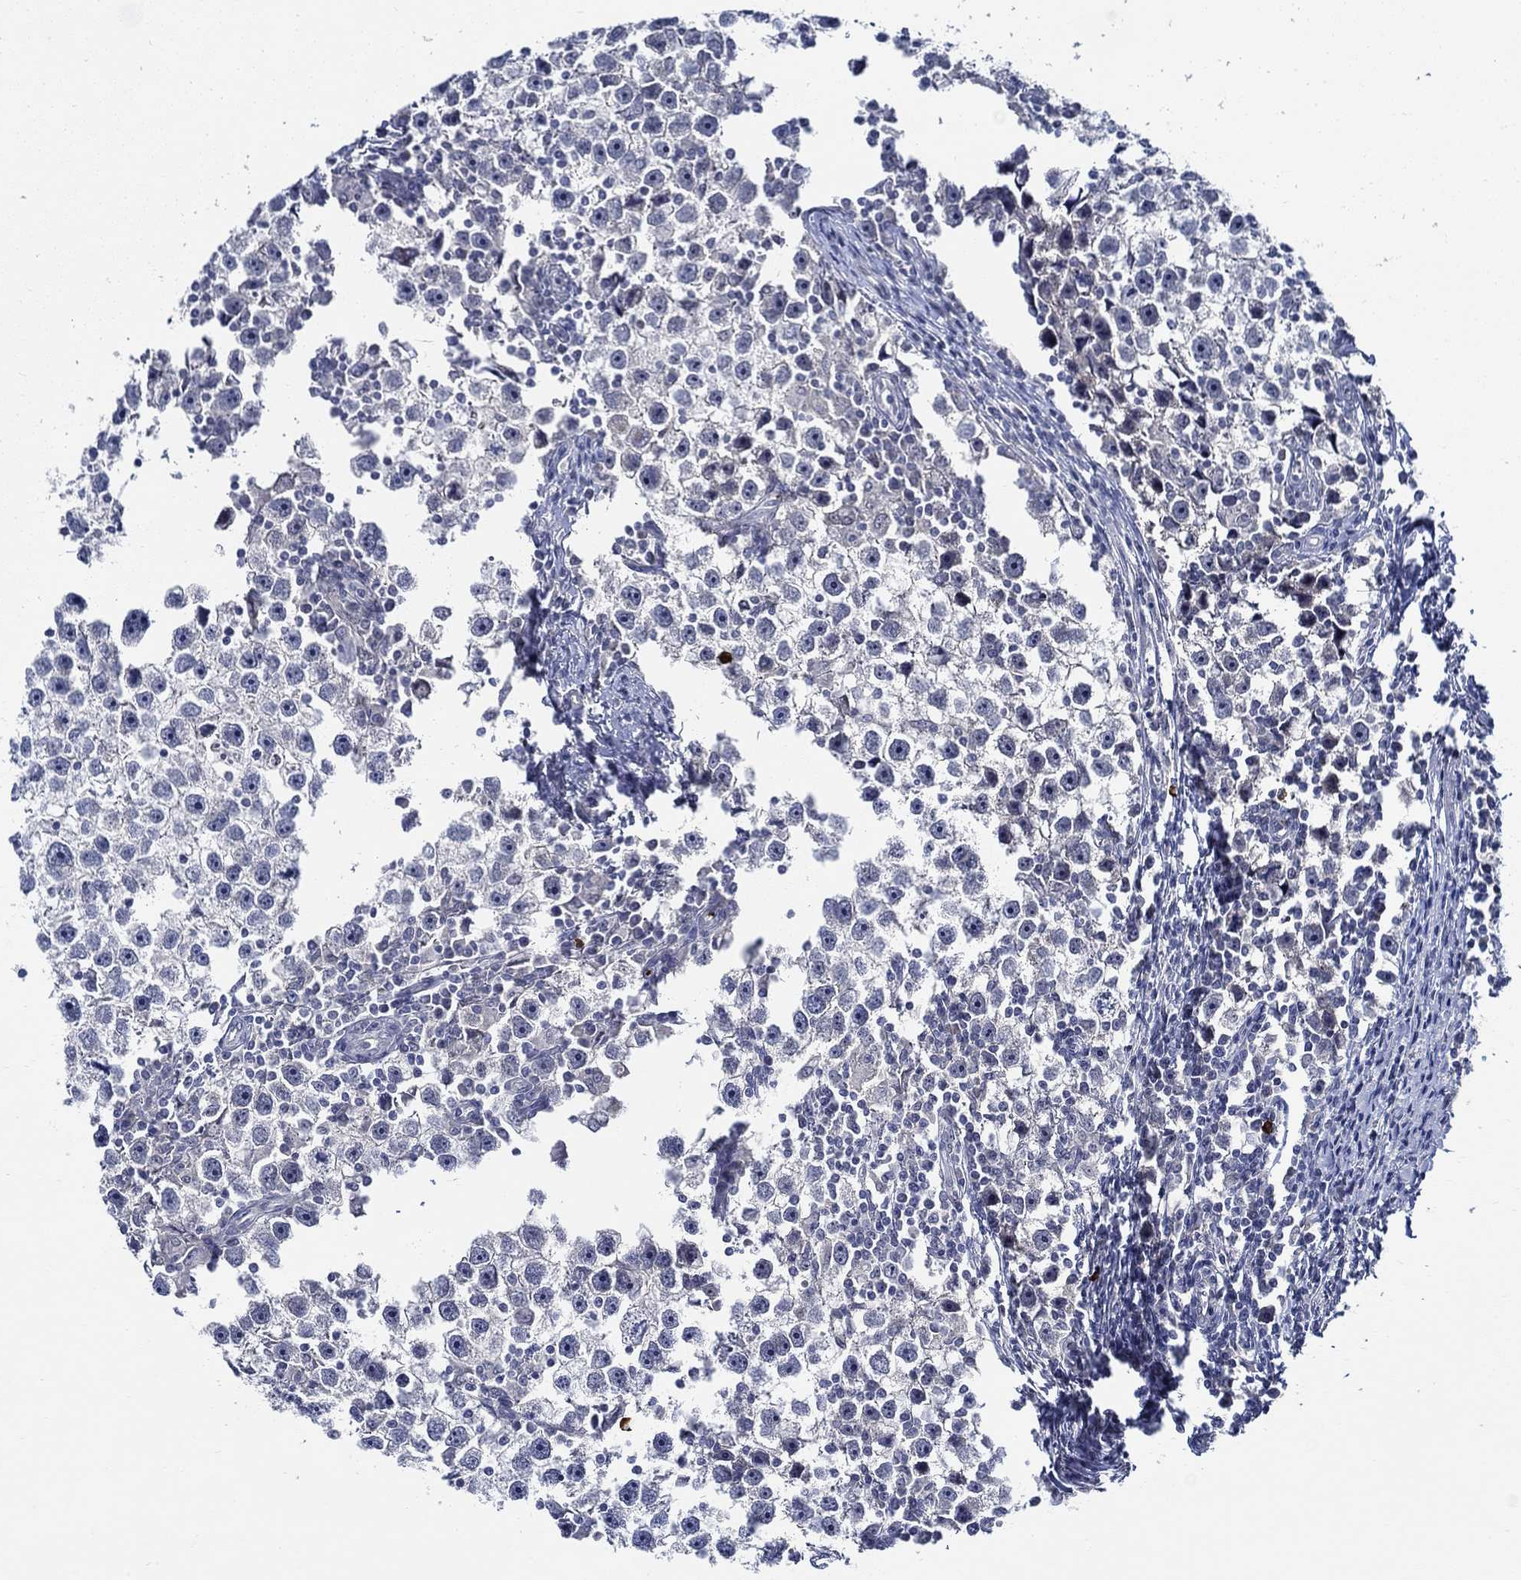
{"staining": {"intensity": "negative", "quantity": "none", "location": "none"}, "tissue": "testis cancer", "cell_type": "Tumor cells", "image_type": "cancer", "snomed": [{"axis": "morphology", "description": "Seminoma, NOS"}, {"axis": "topography", "description": "Testis"}], "caption": "Seminoma (testis) was stained to show a protein in brown. There is no significant staining in tumor cells.", "gene": "ALOX12", "patient": {"sex": "male", "age": 30}}